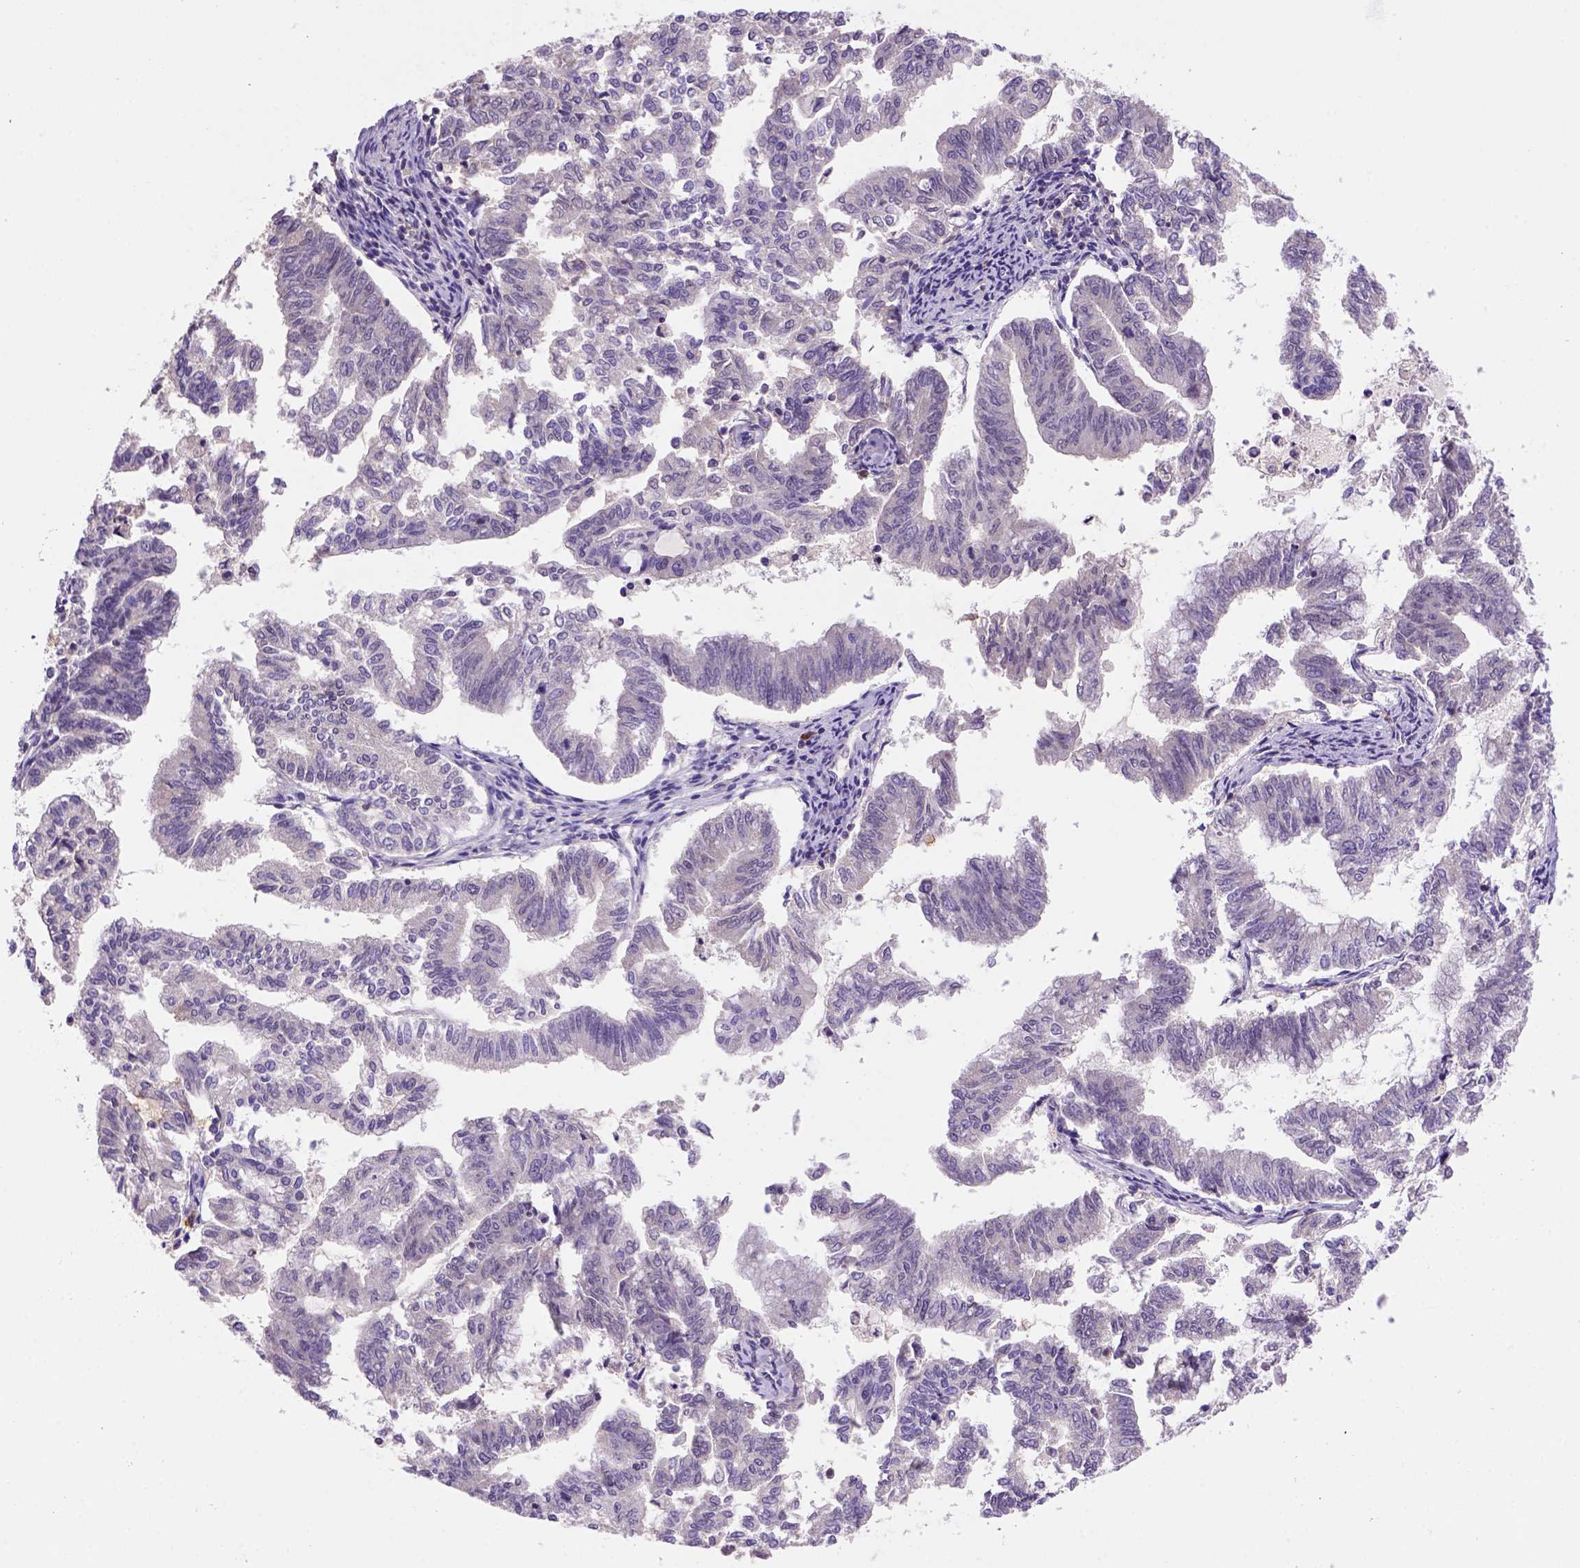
{"staining": {"intensity": "weak", "quantity": ">75%", "location": "cytoplasmic/membranous,nuclear"}, "tissue": "endometrial cancer", "cell_type": "Tumor cells", "image_type": "cancer", "snomed": [{"axis": "morphology", "description": "Adenocarcinoma, NOS"}, {"axis": "topography", "description": "Endometrium"}], "caption": "IHC image of endometrial cancer stained for a protein (brown), which exhibits low levels of weak cytoplasmic/membranous and nuclear positivity in approximately >75% of tumor cells.", "gene": "SCML4", "patient": {"sex": "female", "age": 79}}